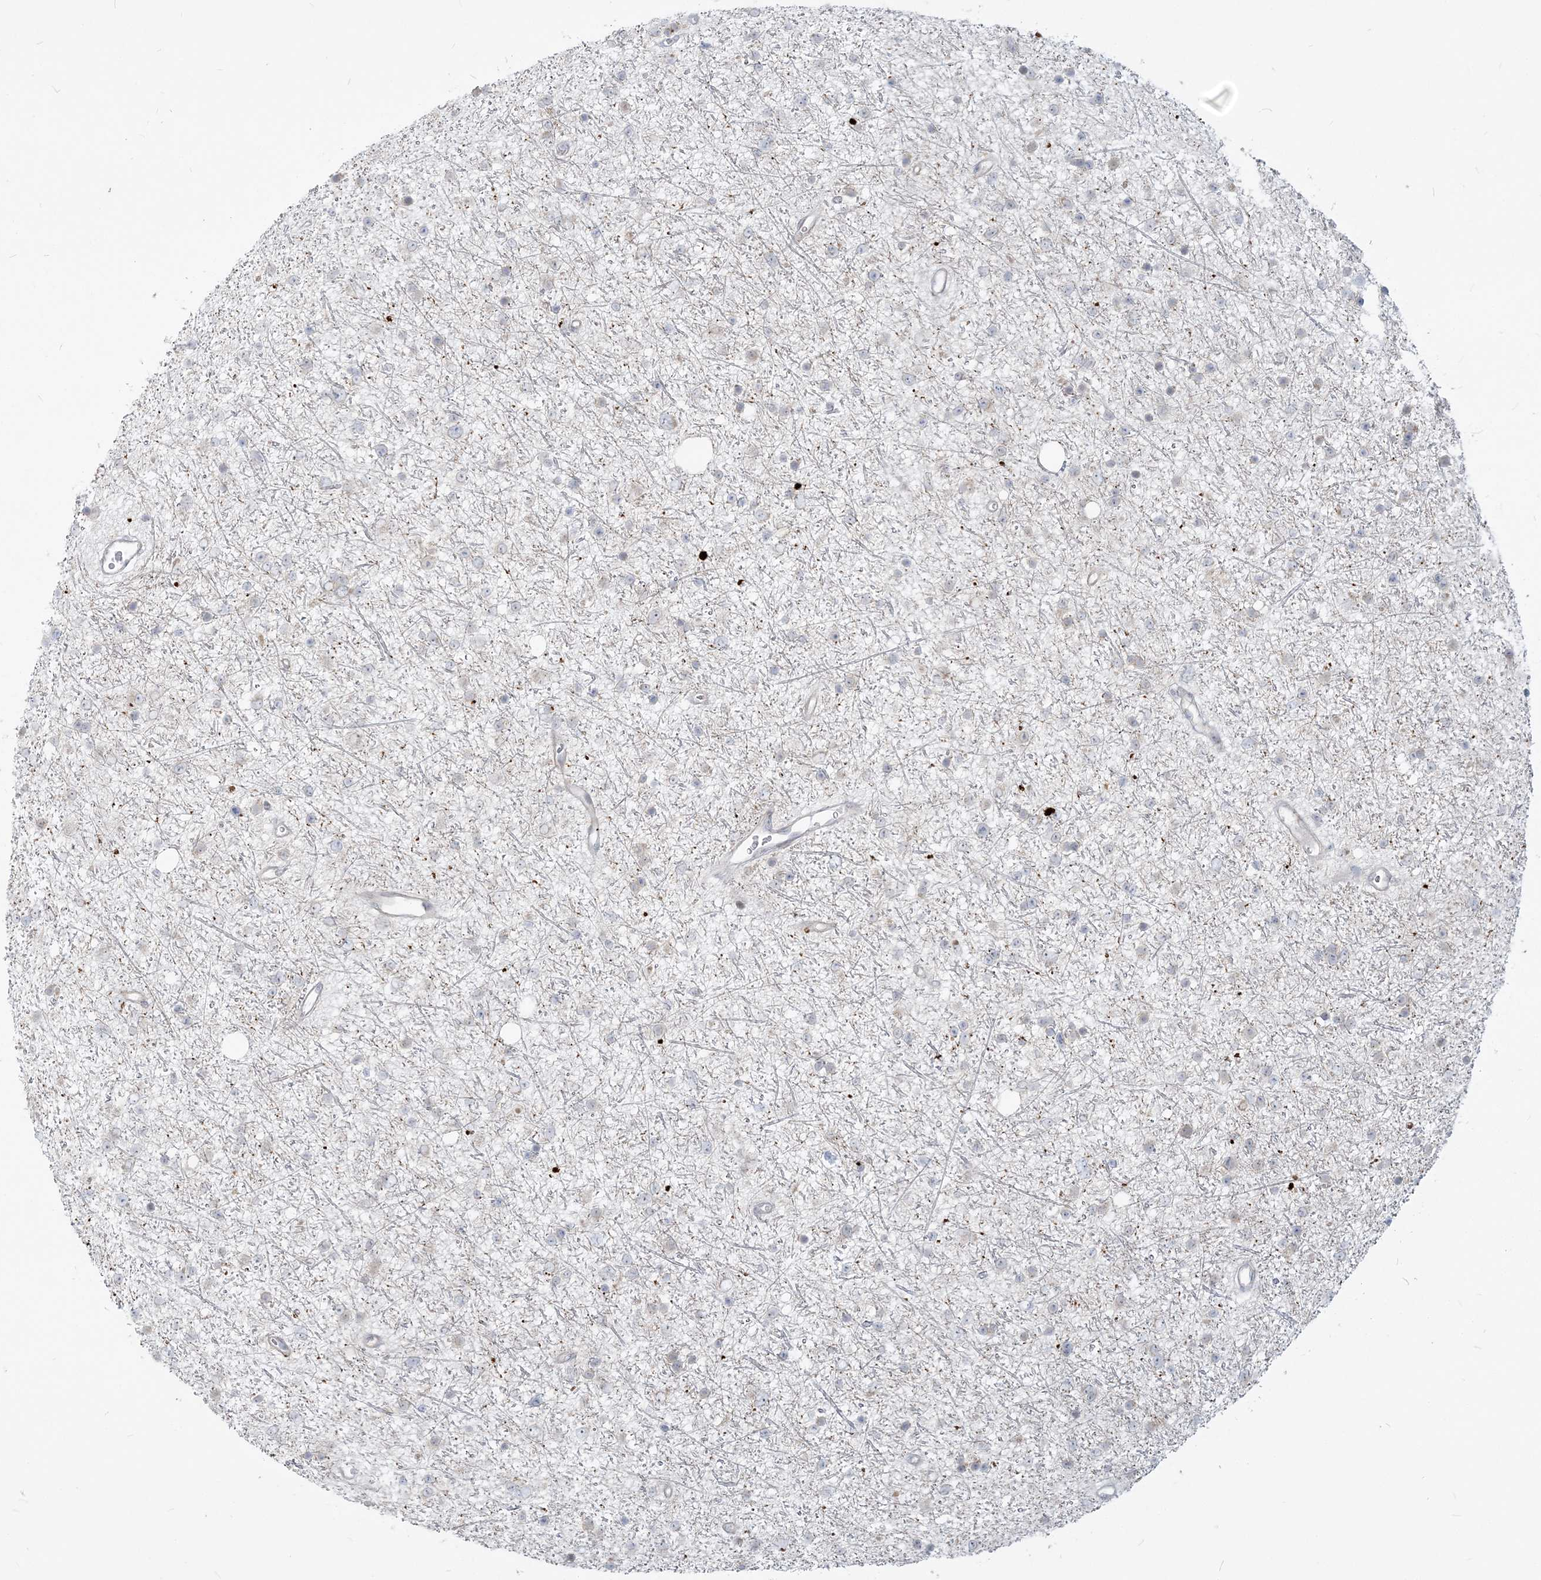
{"staining": {"intensity": "negative", "quantity": "none", "location": "none"}, "tissue": "glioma", "cell_type": "Tumor cells", "image_type": "cancer", "snomed": [{"axis": "morphology", "description": "Glioma, malignant, Low grade"}, {"axis": "topography", "description": "Cerebral cortex"}], "caption": "Glioma stained for a protein using IHC exhibits no expression tumor cells.", "gene": "SDAD1", "patient": {"sex": "female", "age": 39}}